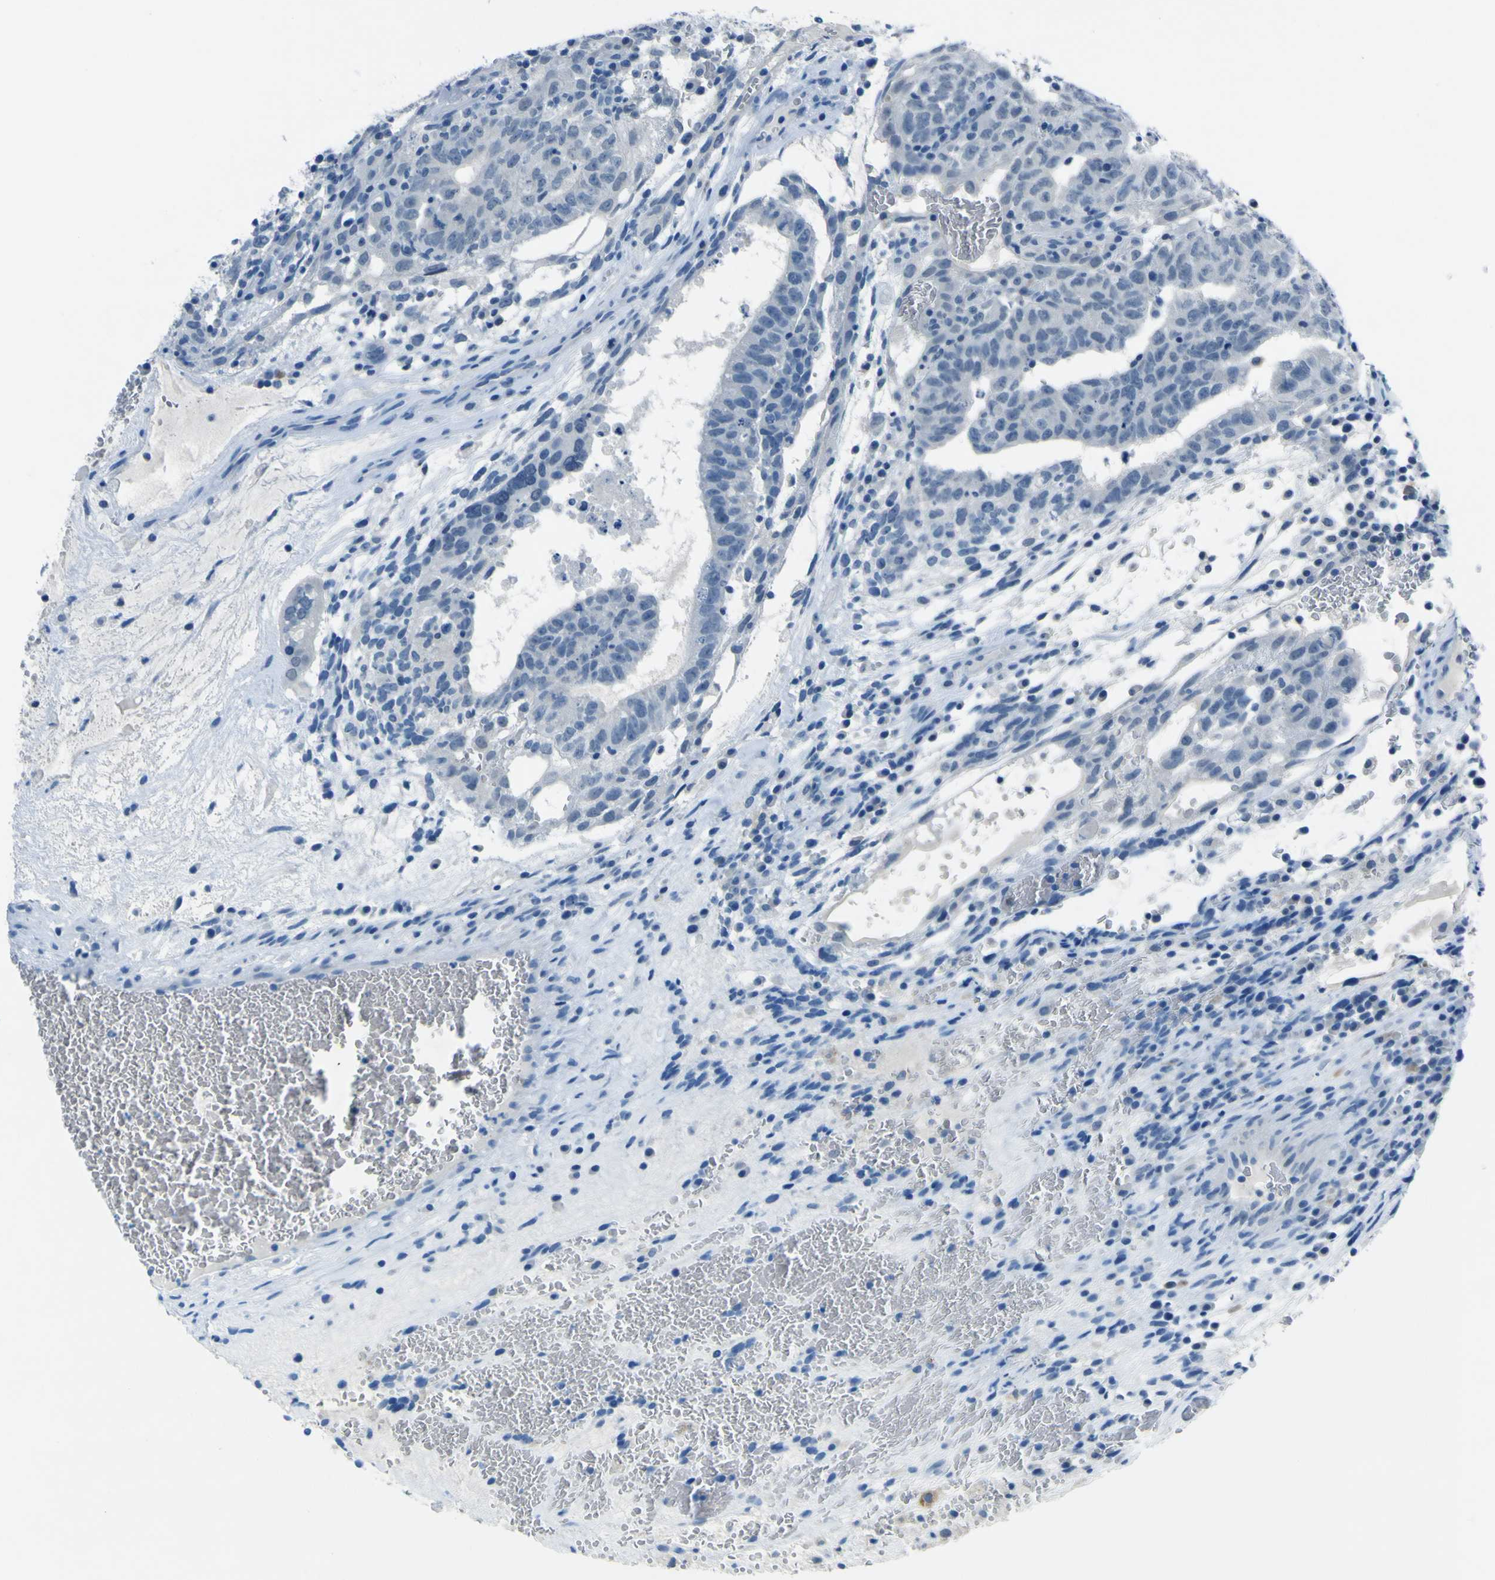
{"staining": {"intensity": "negative", "quantity": "none", "location": "none"}, "tissue": "testis cancer", "cell_type": "Tumor cells", "image_type": "cancer", "snomed": [{"axis": "morphology", "description": "Seminoma, NOS"}, {"axis": "morphology", "description": "Carcinoma, Embryonal, NOS"}, {"axis": "topography", "description": "Testis"}], "caption": "Immunohistochemical staining of testis seminoma displays no significant expression in tumor cells.", "gene": "PHKG1", "patient": {"sex": "male", "age": 52}}